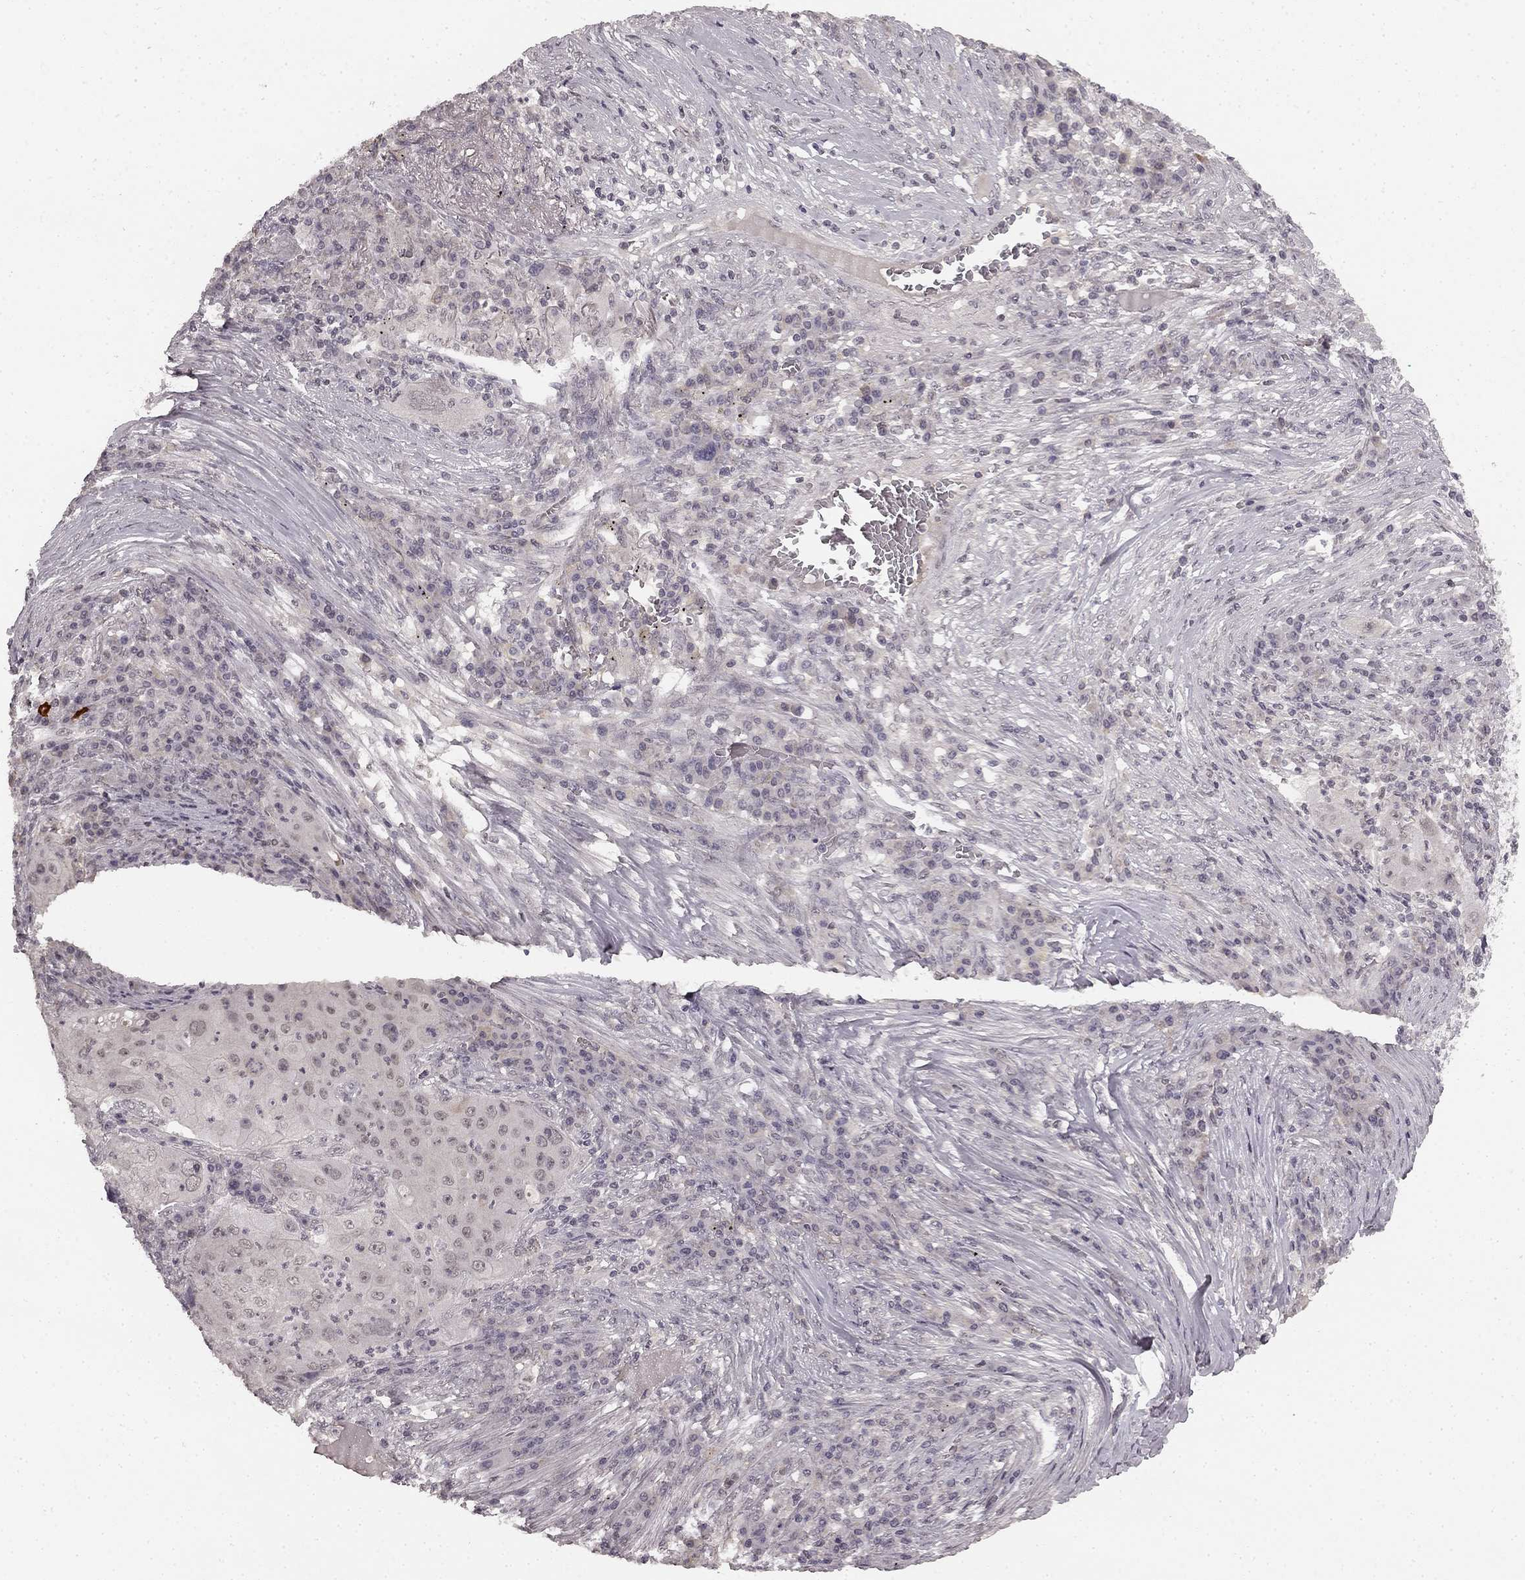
{"staining": {"intensity": "negative", "quantity": "none", "location": "none"}, "tissue": "lung cancer", "cell_type": "Tumor cells", "image_type": "cancer", "snomed": [{"axis": "morphology", "description": "Squamous cell carcinoma, NOS"}, {"axis": "topography", "description": "Lung"}], "caption": "DAB (3,3'-diaminobenzidine) immunohistochemical staining of human lung cancer demonstrates no significant positivity in tumor cells.", "gene": "HCN4", "patient": {"sex": "female", "age": 59}}